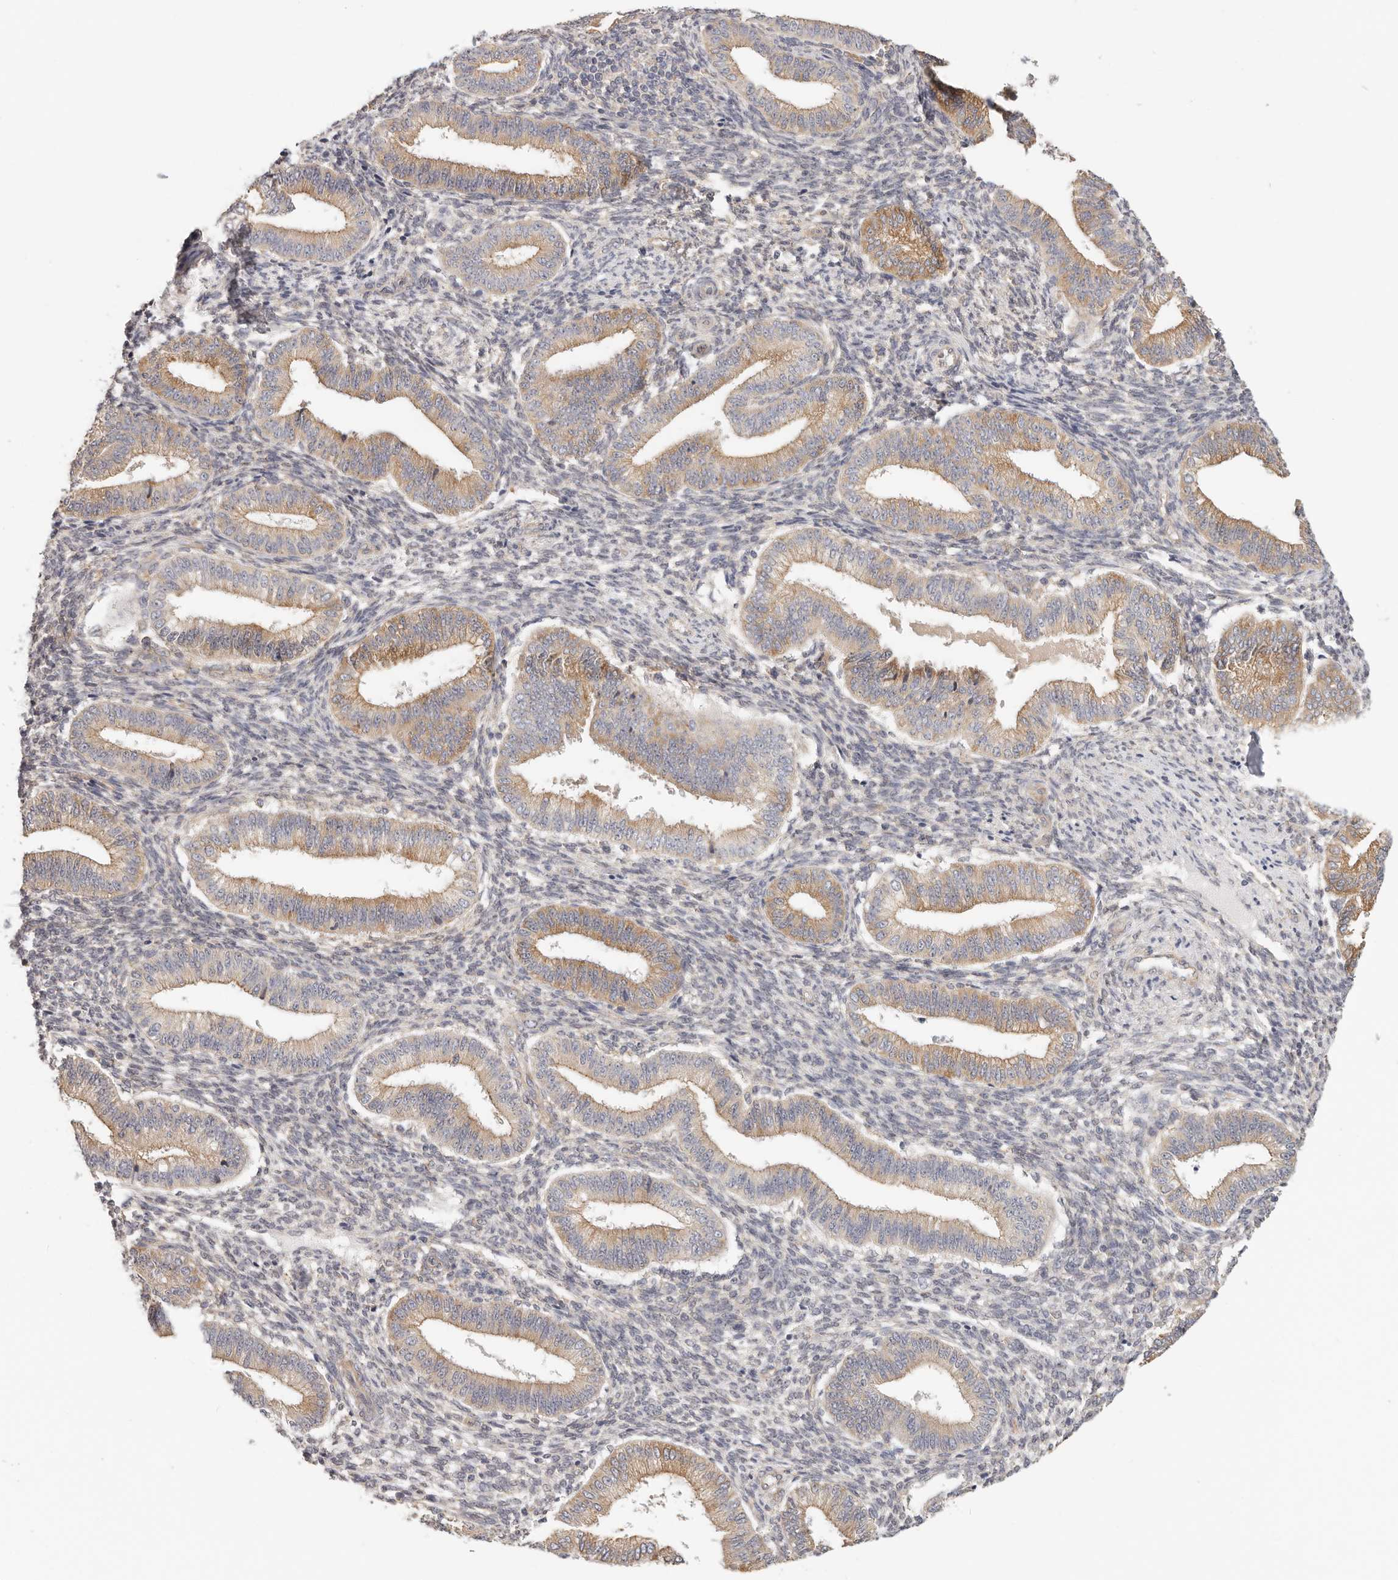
{"staining": {"intensity": "negative", "quantity": "none", "location": "none"}, "tissue": "endometrium", "cell_type": "Cells in endometrial stroma", "image_type": "normal", "snomed": [{"axis": "morphology", "description": "Normal tissue, NOS"}, {"axis": "topography", "description": "Endometrium"}], "caption": "This photomicrograph is of benign endometrium stained with IHC to label a protein in brown with the nuclei are counter-stained blue. There is no positivity in cells in endometrial stroma.", "gene": "AFDN", "patient": {"sex": "female", "age": 39}}